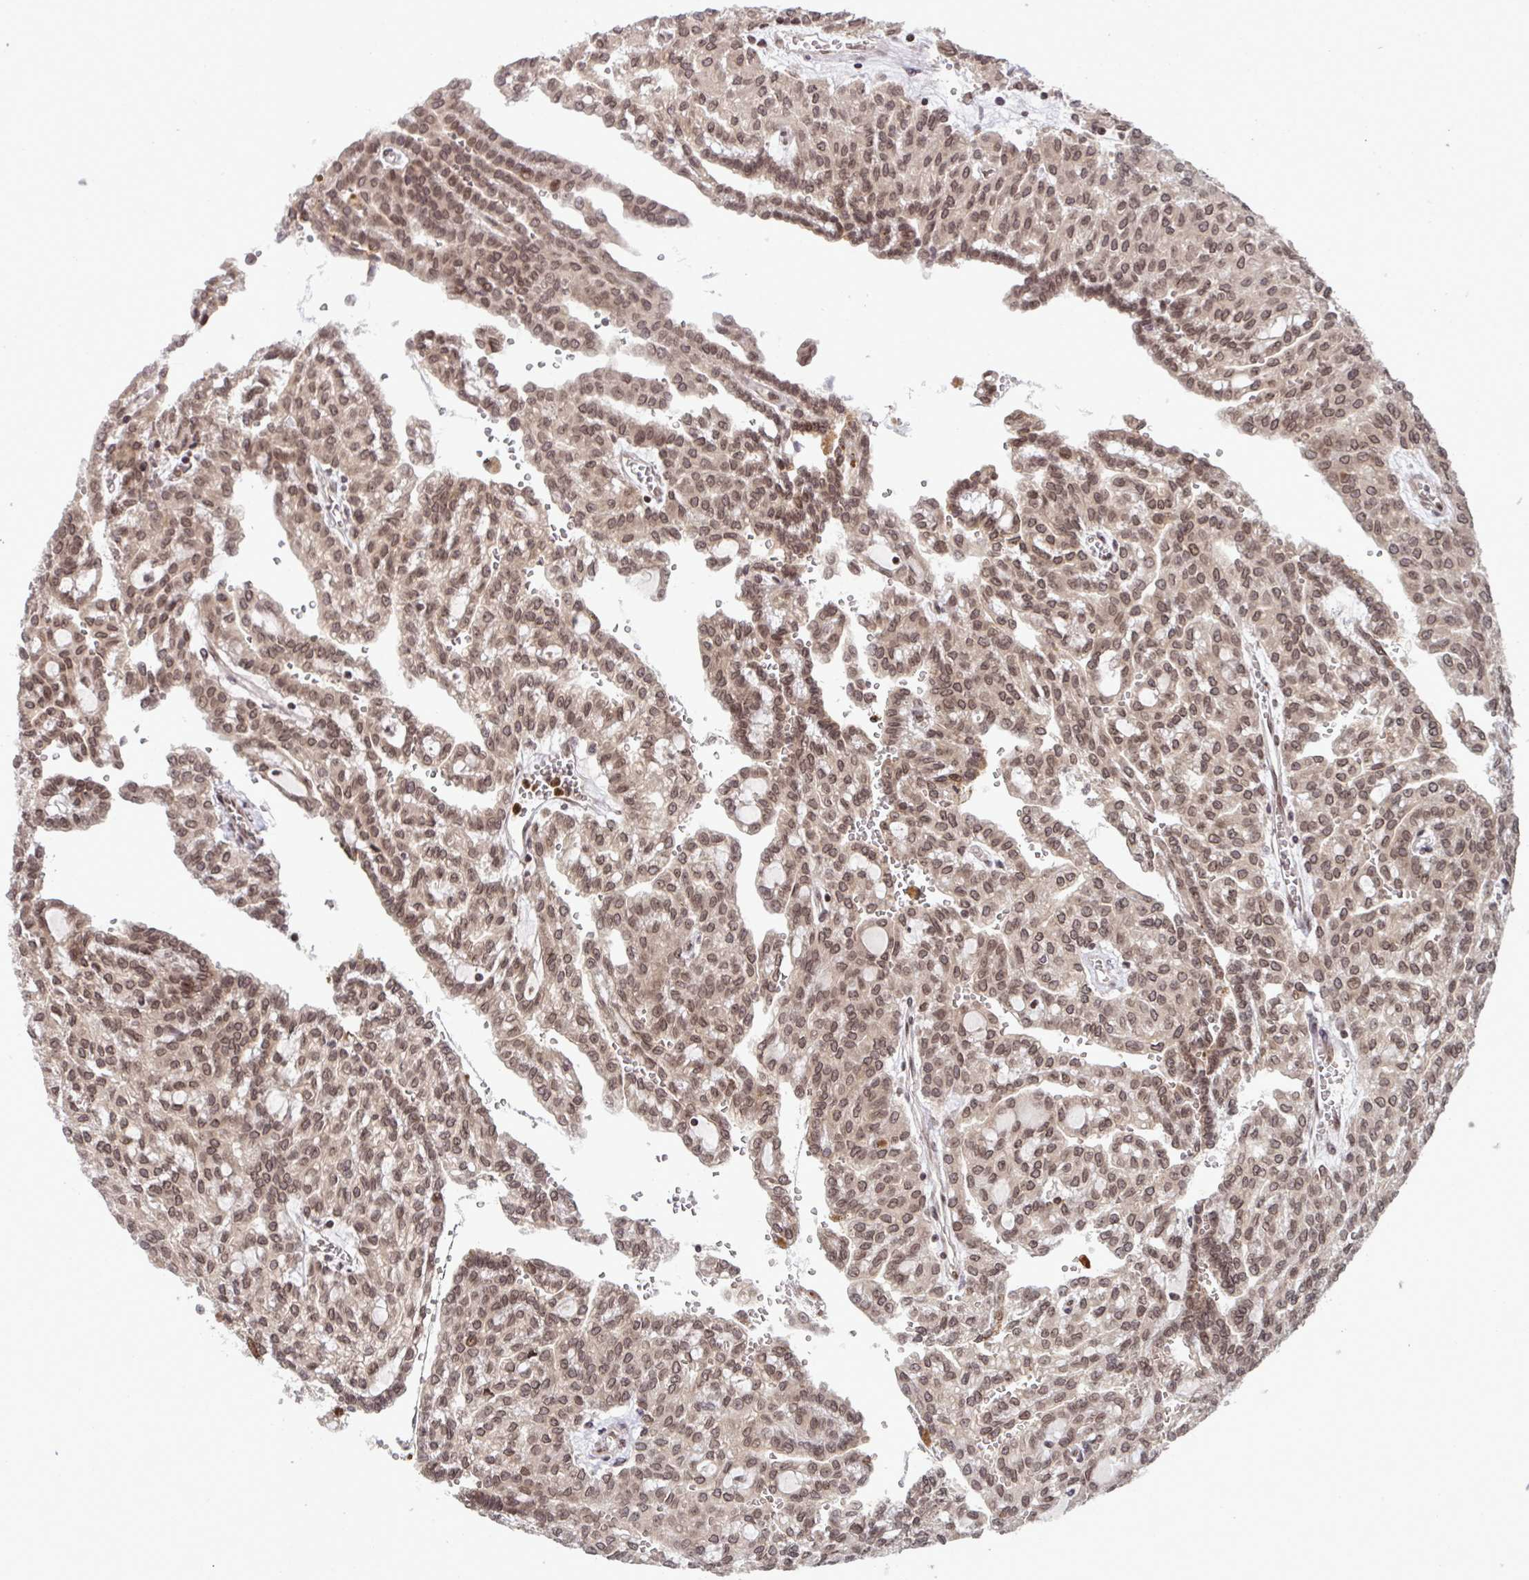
{"staining": {"intensity": "moderate", "quantity": ">75%", "location": "nuclear"}, "tissue": "renal cancer", "cell_type": "Tumor cells", "image_type": "cancer", "snomed": [{"axis": "morphology", "description": "Adenocarcinoma, NOS"}, {"axis": "topography", "description": "Kidney"}], "caption": "A brown stain highlights moderate nuclear positivity of a protein in human renal cancer (adenocarcinoma) tumor cells. (Brightfield microscopy of DAB IHC at high magnification).", "gene": "UXT", "patient": {"sex": "male", "age": 63}}